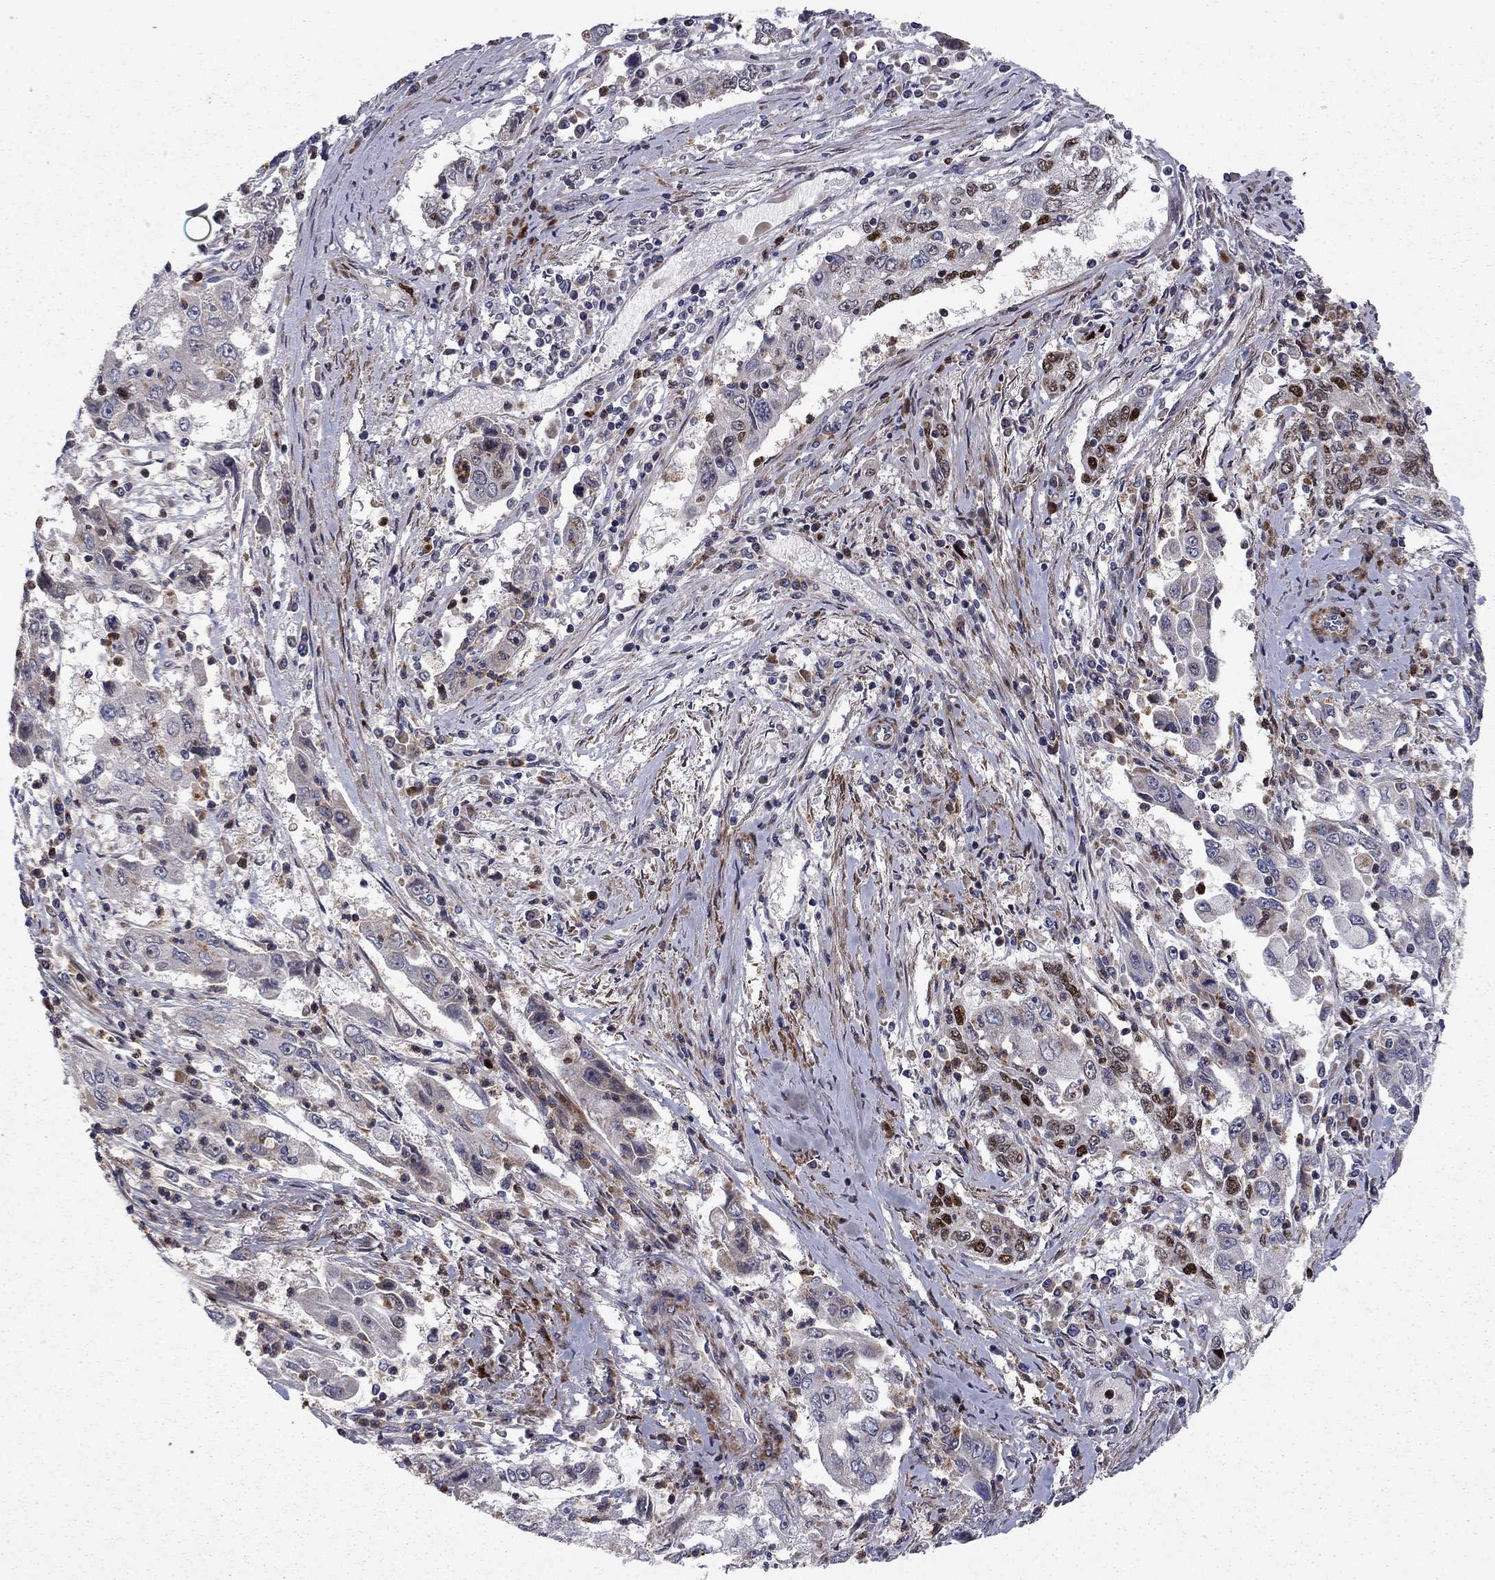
{"staining": {"intensity": "strong", "quantity": "<25%", "location": "nuclear"}, "tissue": "cervical cancer", "cell_type": "Tumor cells", "image_type": "cancer", "snomed": [{"axis": "morphology", "description": "Squamous cell carcinoma, NOS"}, {"axis": "topography", "description": "Cervix"}], "caption": "Squamous cell carcinoma (cervical) stained with a protein marker shows strong staining in tumor cells.", "gene": "MIOS", "patient": {"sex": "female", "age": 36}}